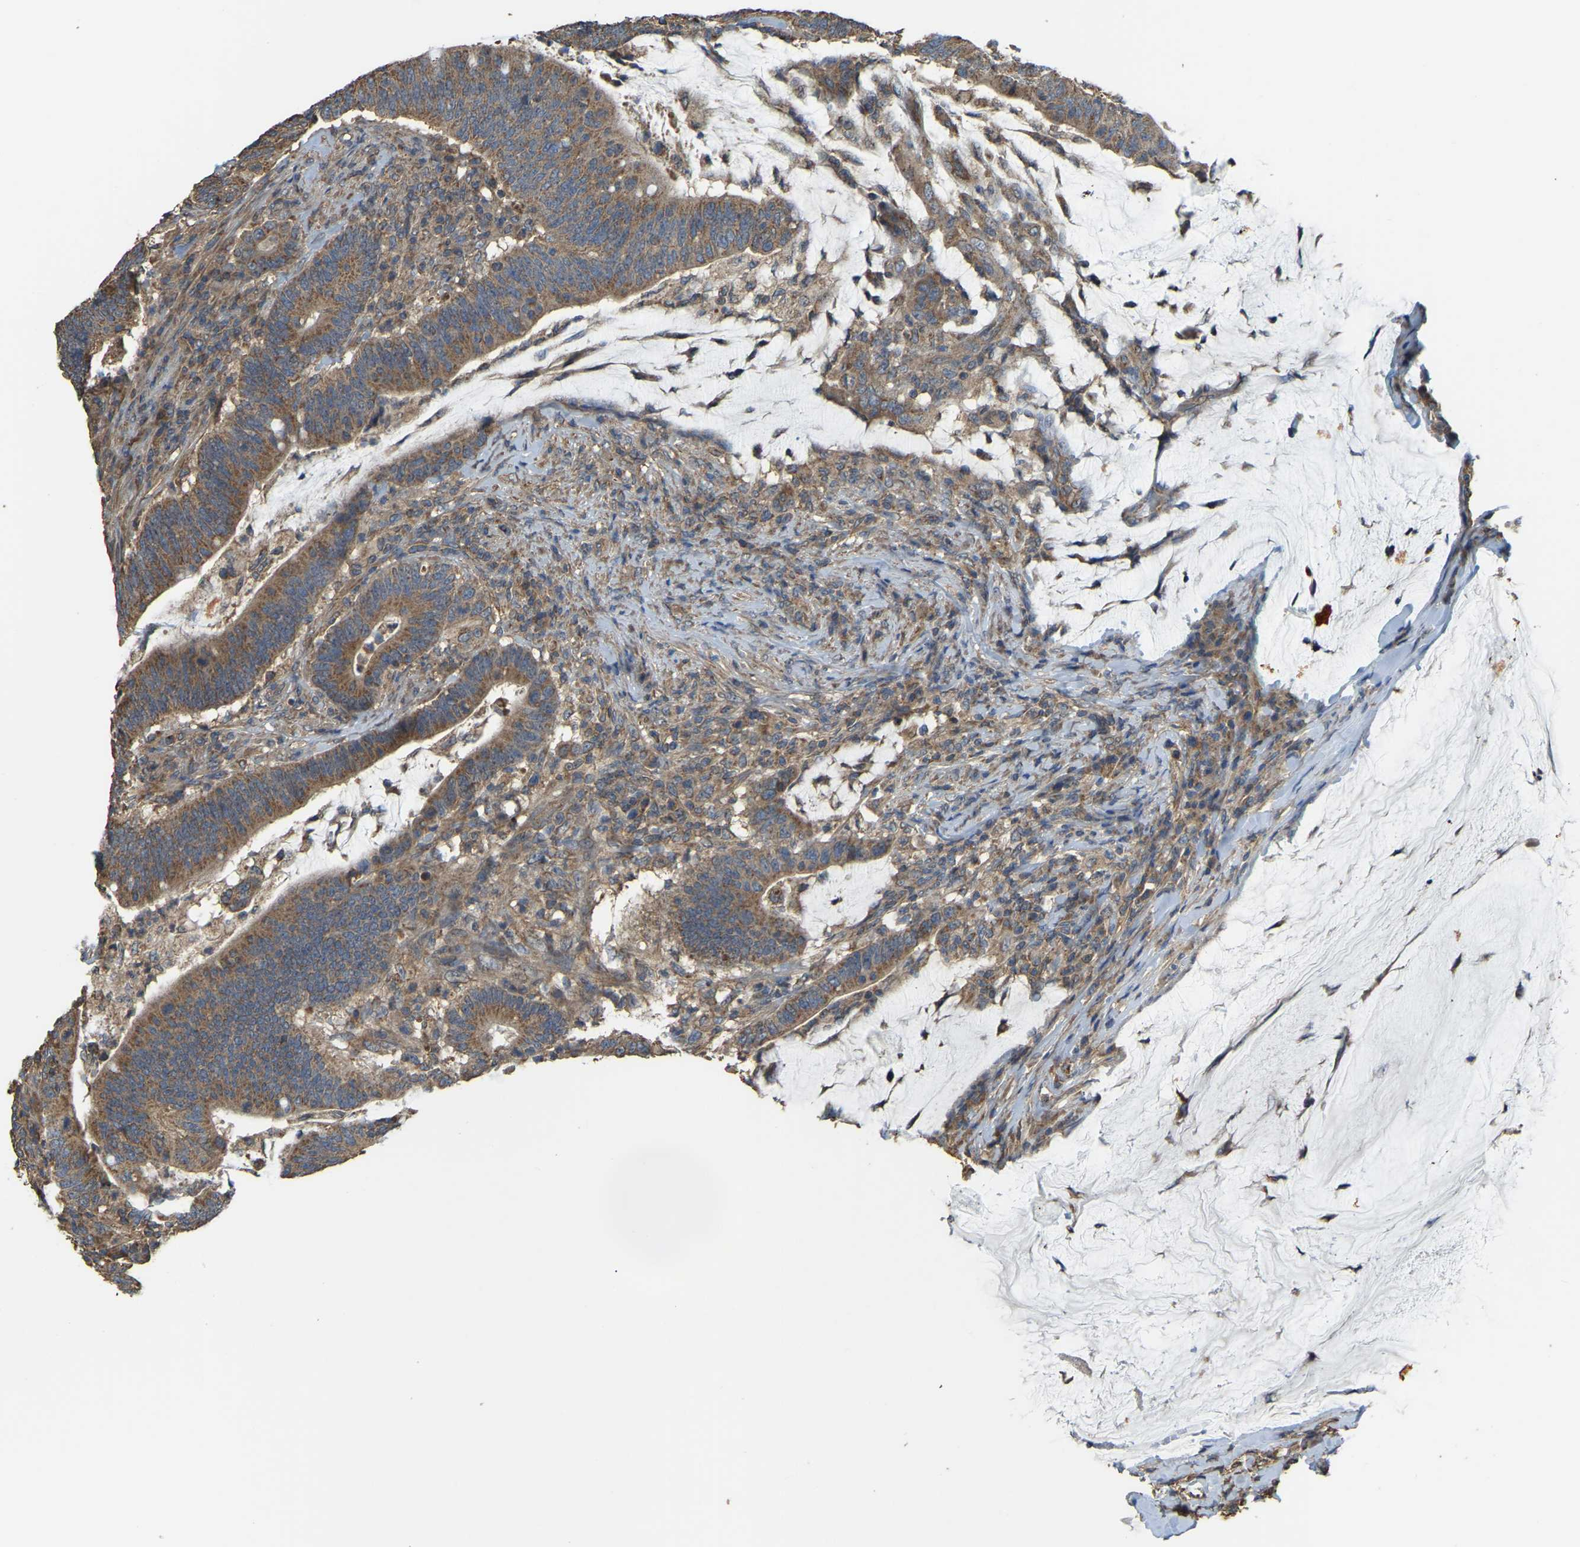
{"staining": {"intensity": "moderate", "quantity": ">75%", "location": "cytoplasmic/membranous"}, "tissue": "colorectal cancer", "cell_type": "Tumor cells", "image_type": "cancer", "snomed": [{"axis": "morphology", "description": "Normal tissue, NOS"}, {"axis": "morphology", "description": "Adenocarcinoma, NOS"}, {"axis": "topography", "description": "Colon"}], "caption": "A brown stain labels moderate cytoplasmic/membranous expression of a protein in colorectal cancer (adenocarcinoma) tumor cells.", "gene": "GNG2", "patient": {"sex": "female", "age": 66}}